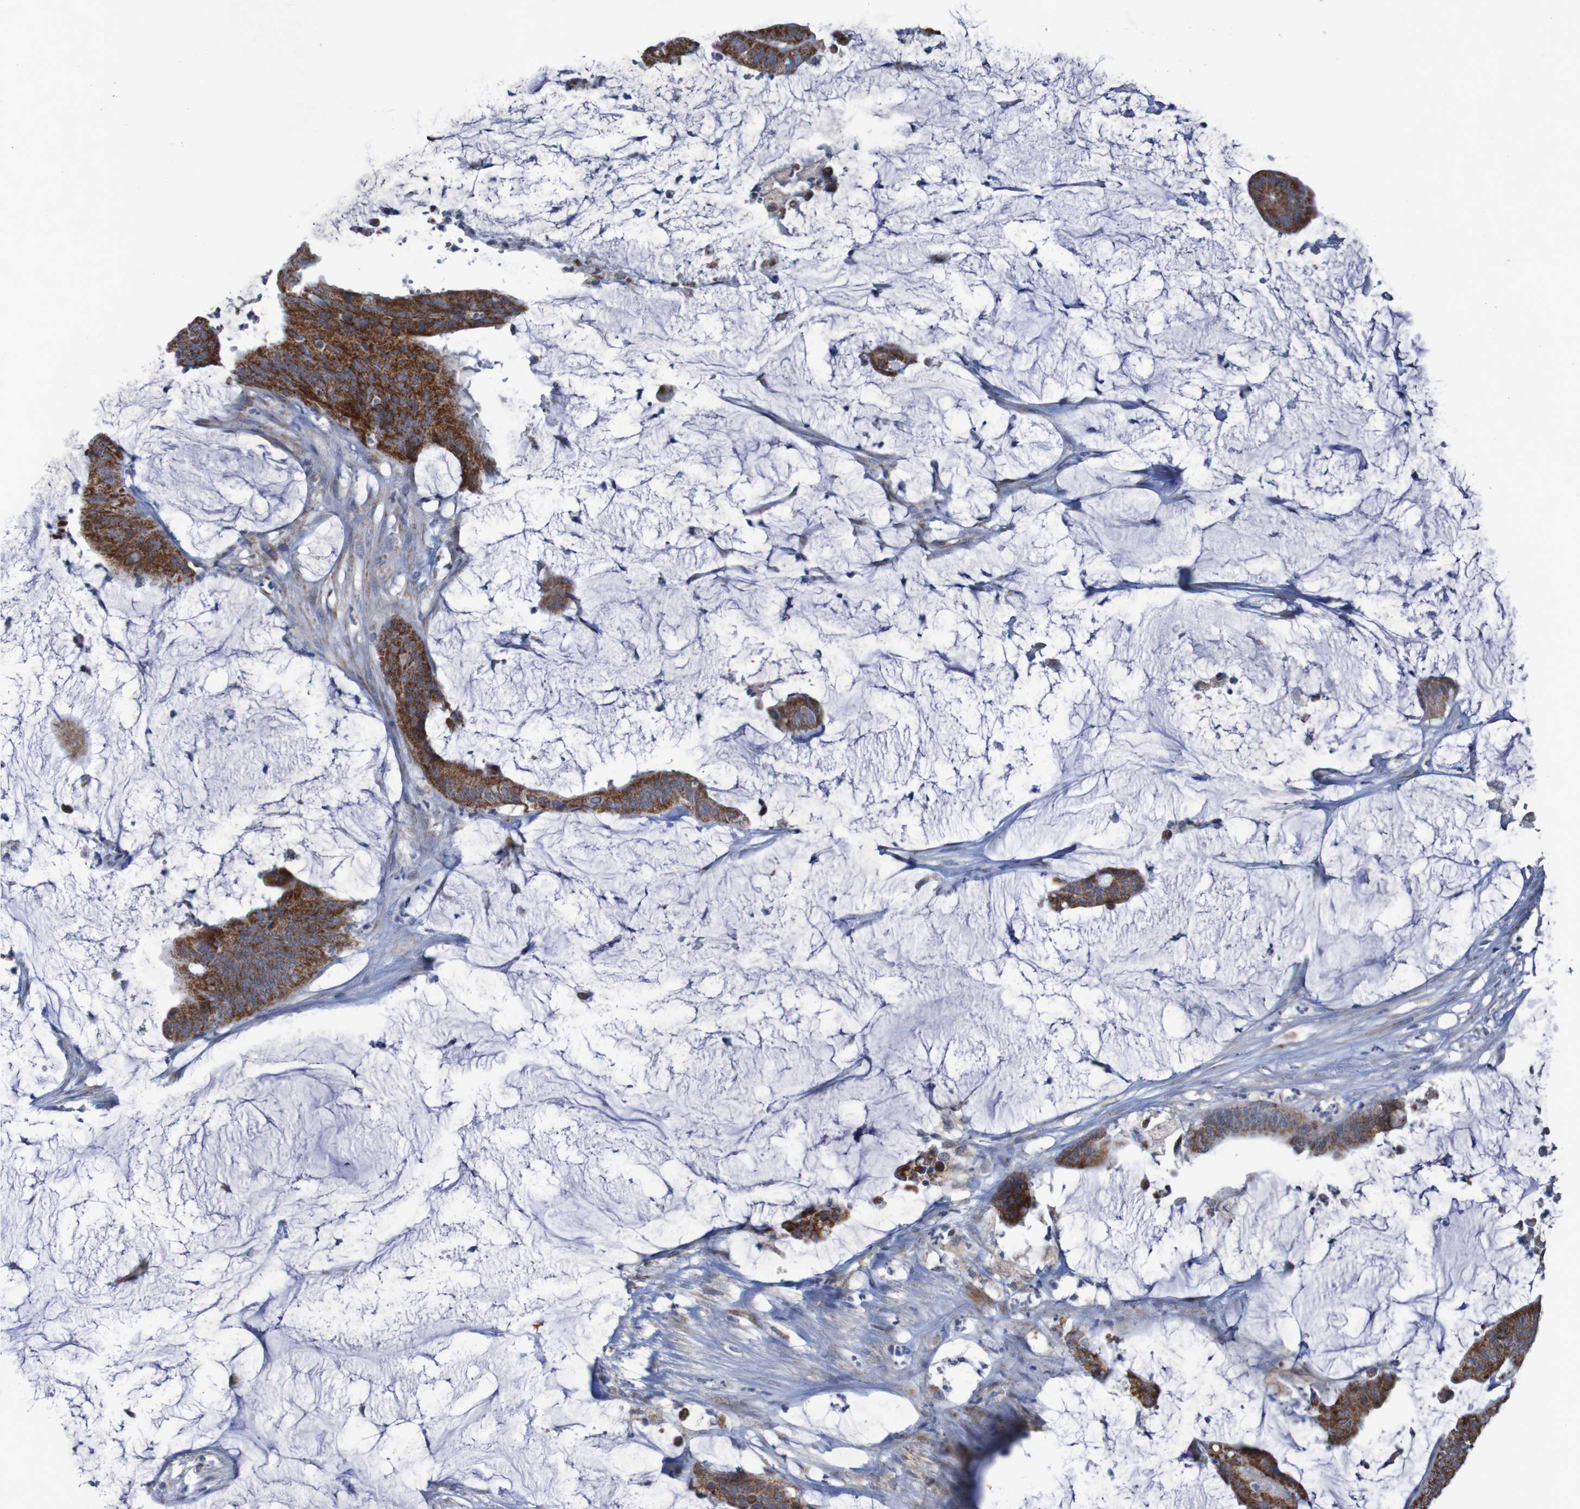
{"staining": {"intensity": "strong", "quantity": ">75%", "location": "cytoplasmic/membranous"}, "tissue": "colorectal cancer", "cell_type": "Tumor cells", "image_type": "cancer", "snomed": [{"axis": "morphology", "description": "Adenocarcinoma, NOS"}, {"axis": "topography", "description": "Rectum"}], "caption": "Adenocarcinoma (colorectal) was stained to show a protein in brown. There is high levels of strong cytoplasmic/membranous expression in about >75% of tumor cells. (DAB = brown stain, brightfield microscopy at high magnification).", "gene": "CCDC51", "patient": {"sex": "female", "age": 66}}